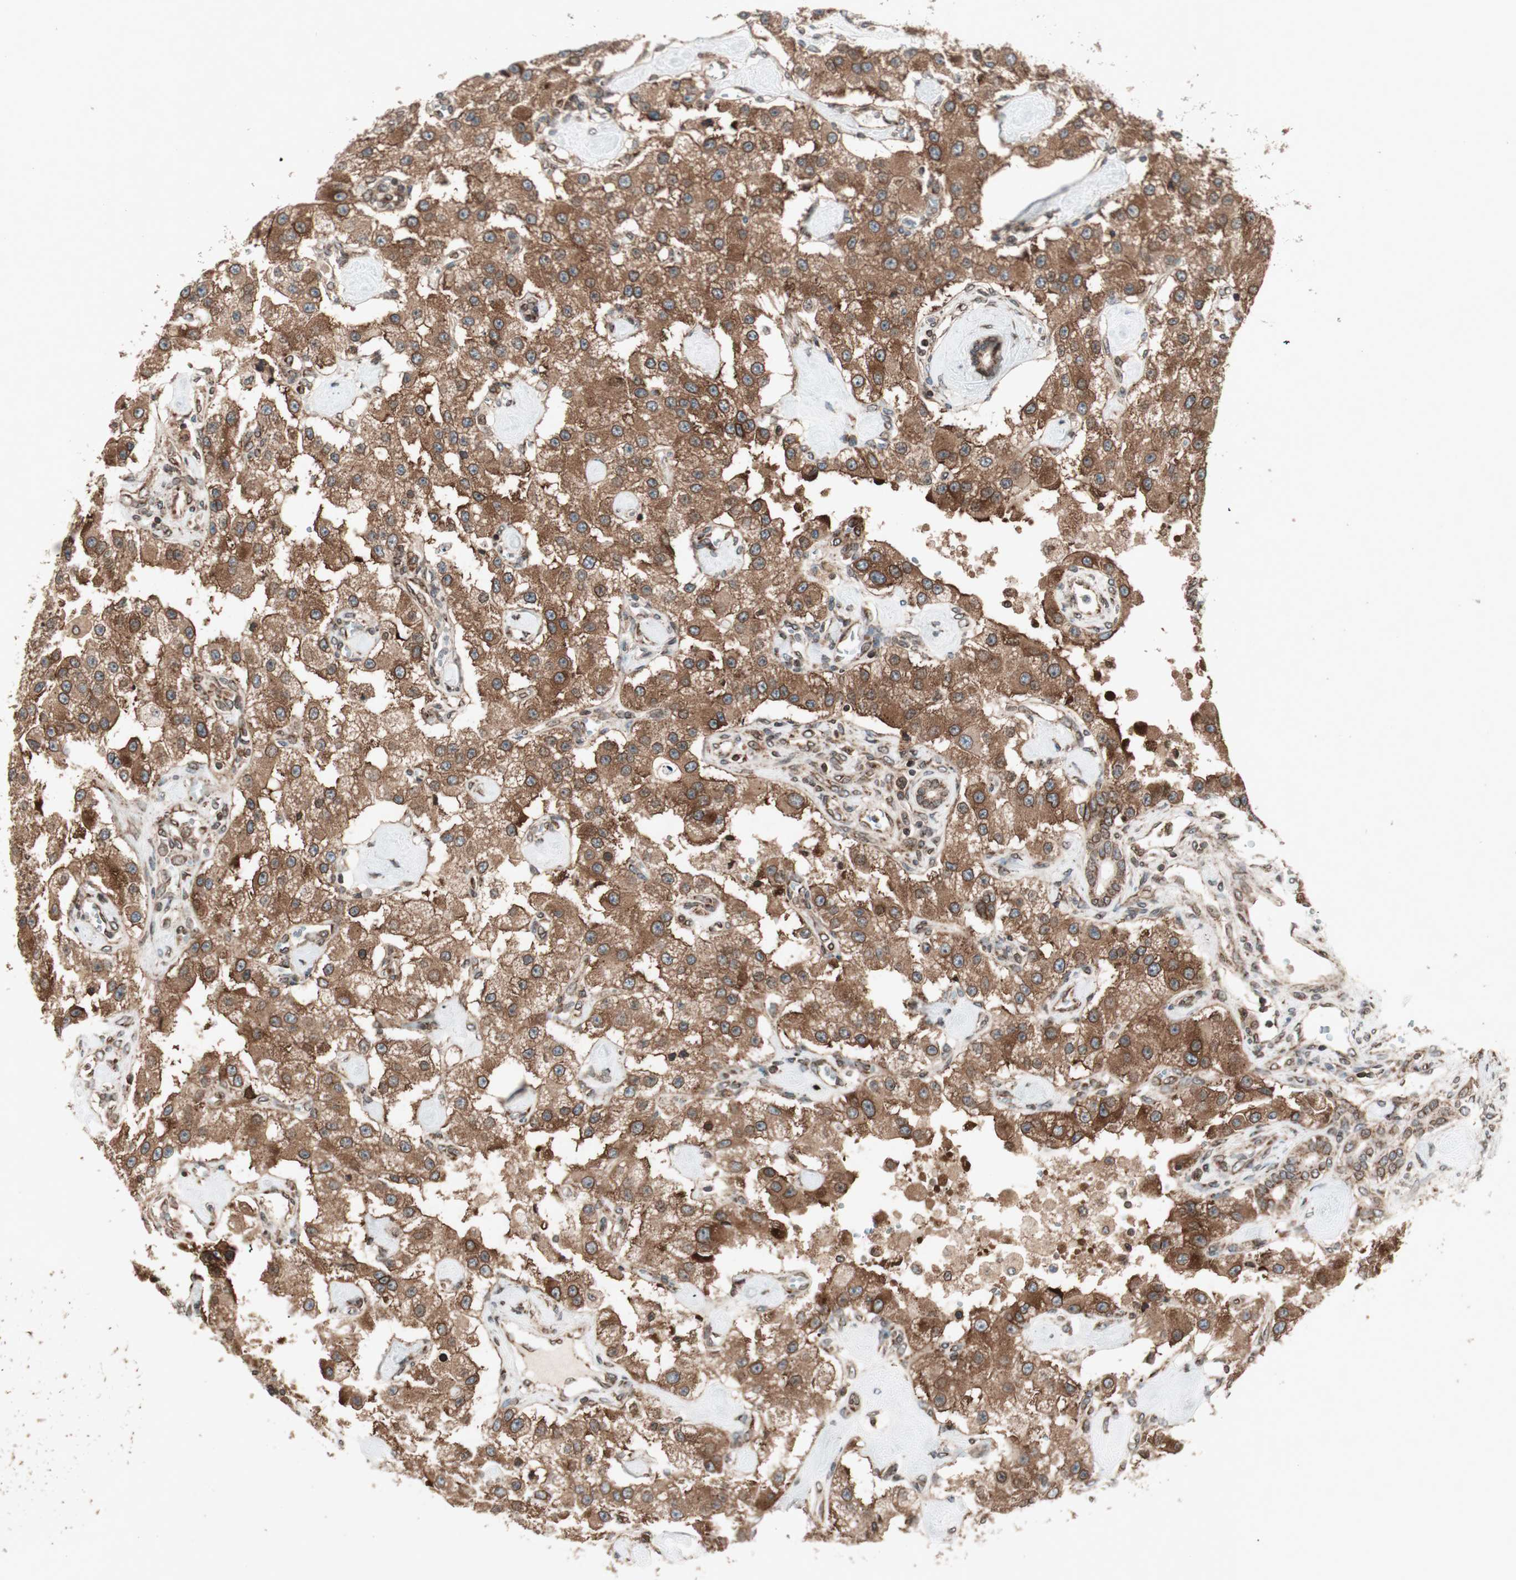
{"staining": {"intensity": "strong", "quantity": ">75%", "location": "cytoplasmic/membranous"}, "tissue": "carcinoid", "cell_type": "Tumor cells", "image_type": "cancer", "snomed": [{"axis": "morphology", "description": "Carcinoid, malignant, NOS"}, {"axis": "topography", "description": "Pancreas"}], "caption": "A brown stain labels strong cytoplasmic/membranous expression of a protein in human carcinoid (malignant) tumor cells. (Stains: DAB in brown, nuclei in blue, Microscopy: brightfield microscopy at high magnification).", "gene": "NUP62", "patient": {"sex": "male", "age": 41}}